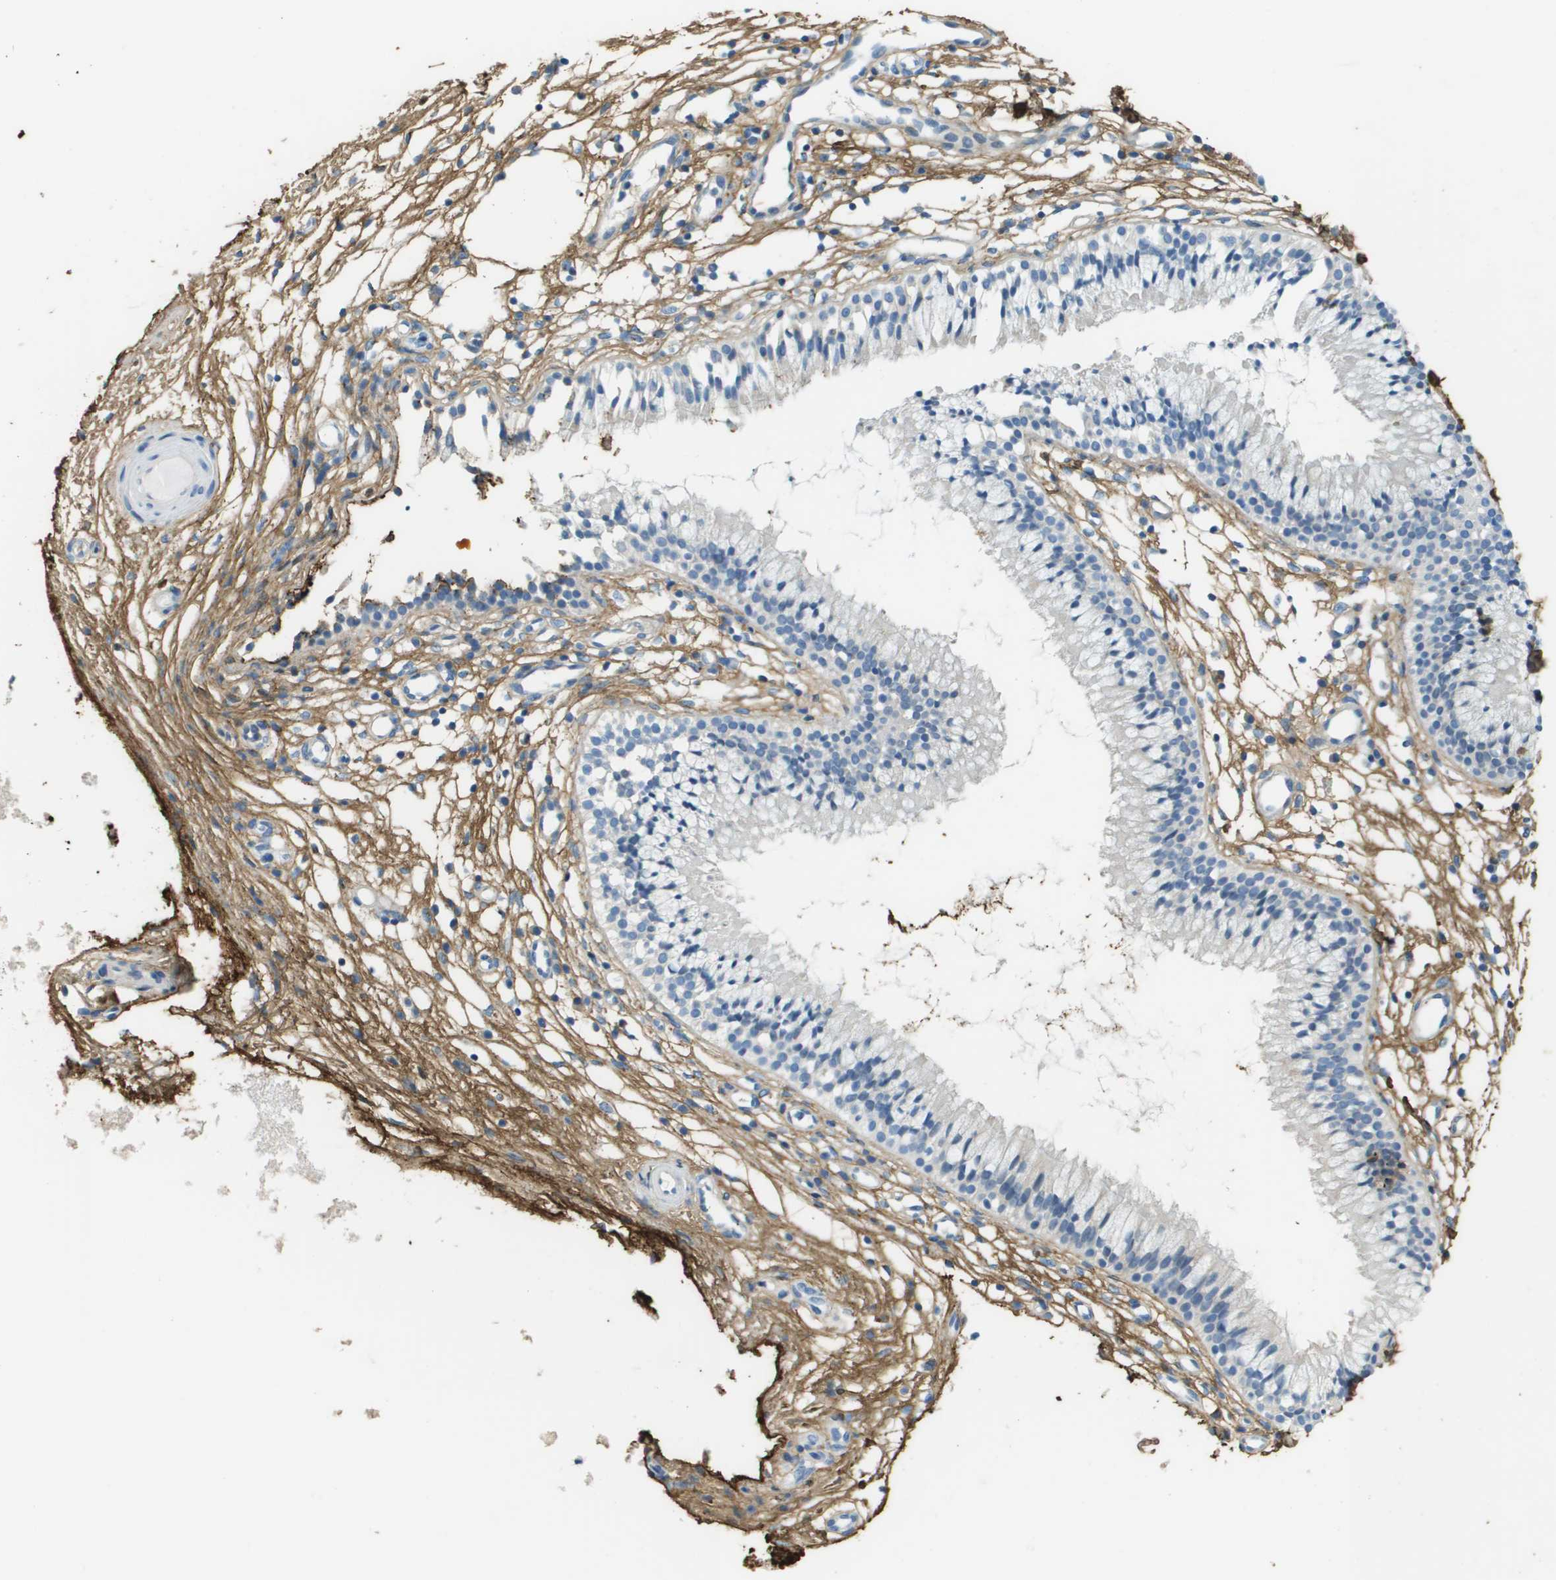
{"staining": {"intensity": "negative", "quantity": "none", "location": "none"}, "tissue": "nasopharynx", "cell_type": "Respiratory epithelial cells", "image_type": "normal", "snomed": [{"axis": "morphology", "description": "Normal tissue, NOS"}, {"axis": "topography", "description": "Nasopharynx"}], "caption": "IHC image of benign nasopharynx: nasopharynx stained with DAB (3,3'-diaminobenzidine) demonstrates no significant protein staining in respiratory epithelial cells. (Stains: DAB IHC with hematoxylin counter stain, Microscopy: brightfield microscopy at high magnification).", "gene": "DCN", "patient": {"sex": "male", "age": 21}}